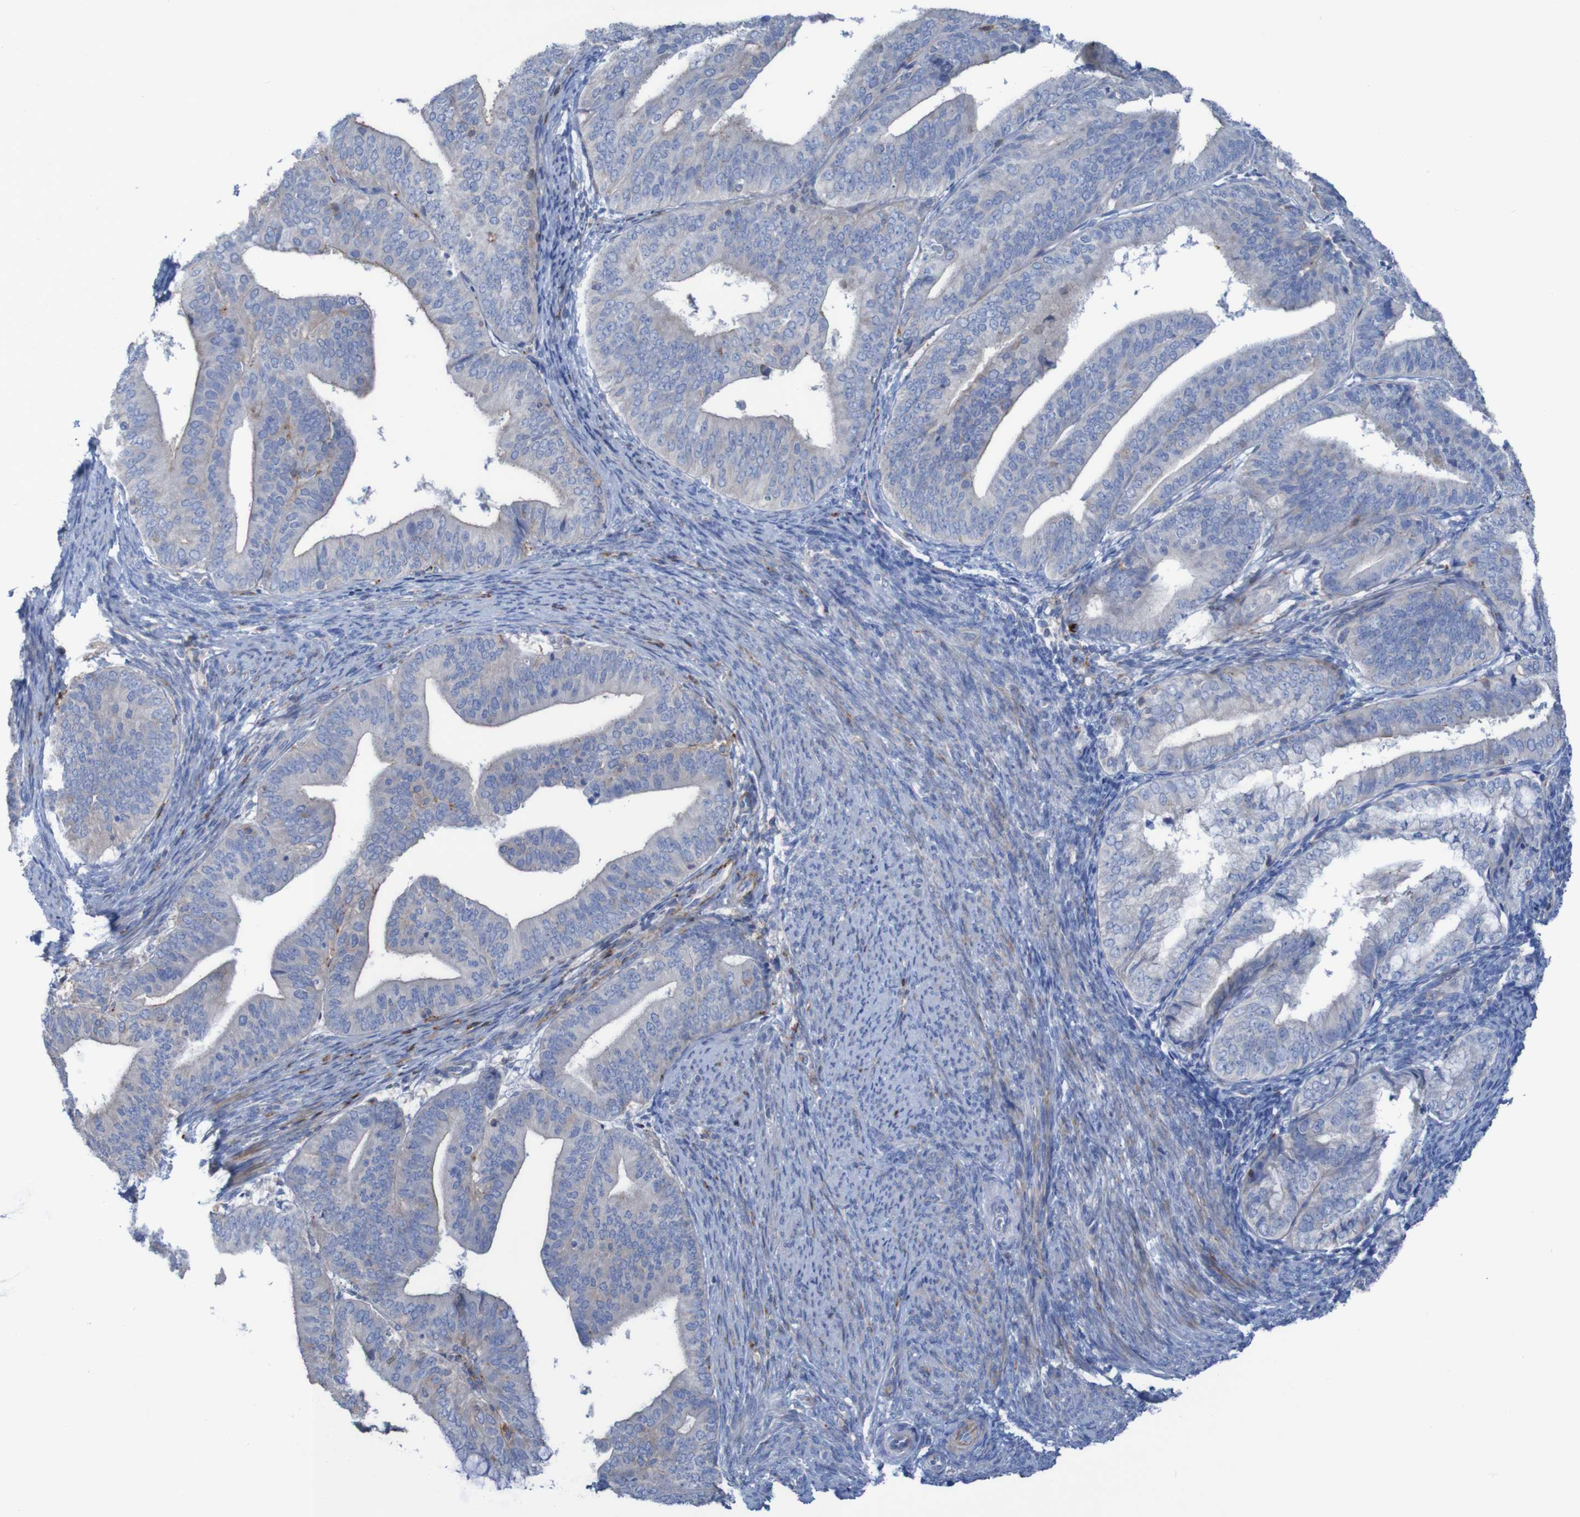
{"staining": {"intensity": "negative", "quantity": "none", "location": "none"}, "tissue": "endometrial cancer", "cell_type": "Tumor cells", "image_type": "cancer", "snomed": [{"axis": "morphology", "description": "Adenocarcinoma, NOS"}, {"axis": "topography", "description": "Endometrium"}], "caption": "Endometrial cancer (adenocarcinoma) was stained to show a protein in brown. There is no significant staining in tumor cells.", "gene": "RNF182", "patient": {"sex": "female", "age": 63}}